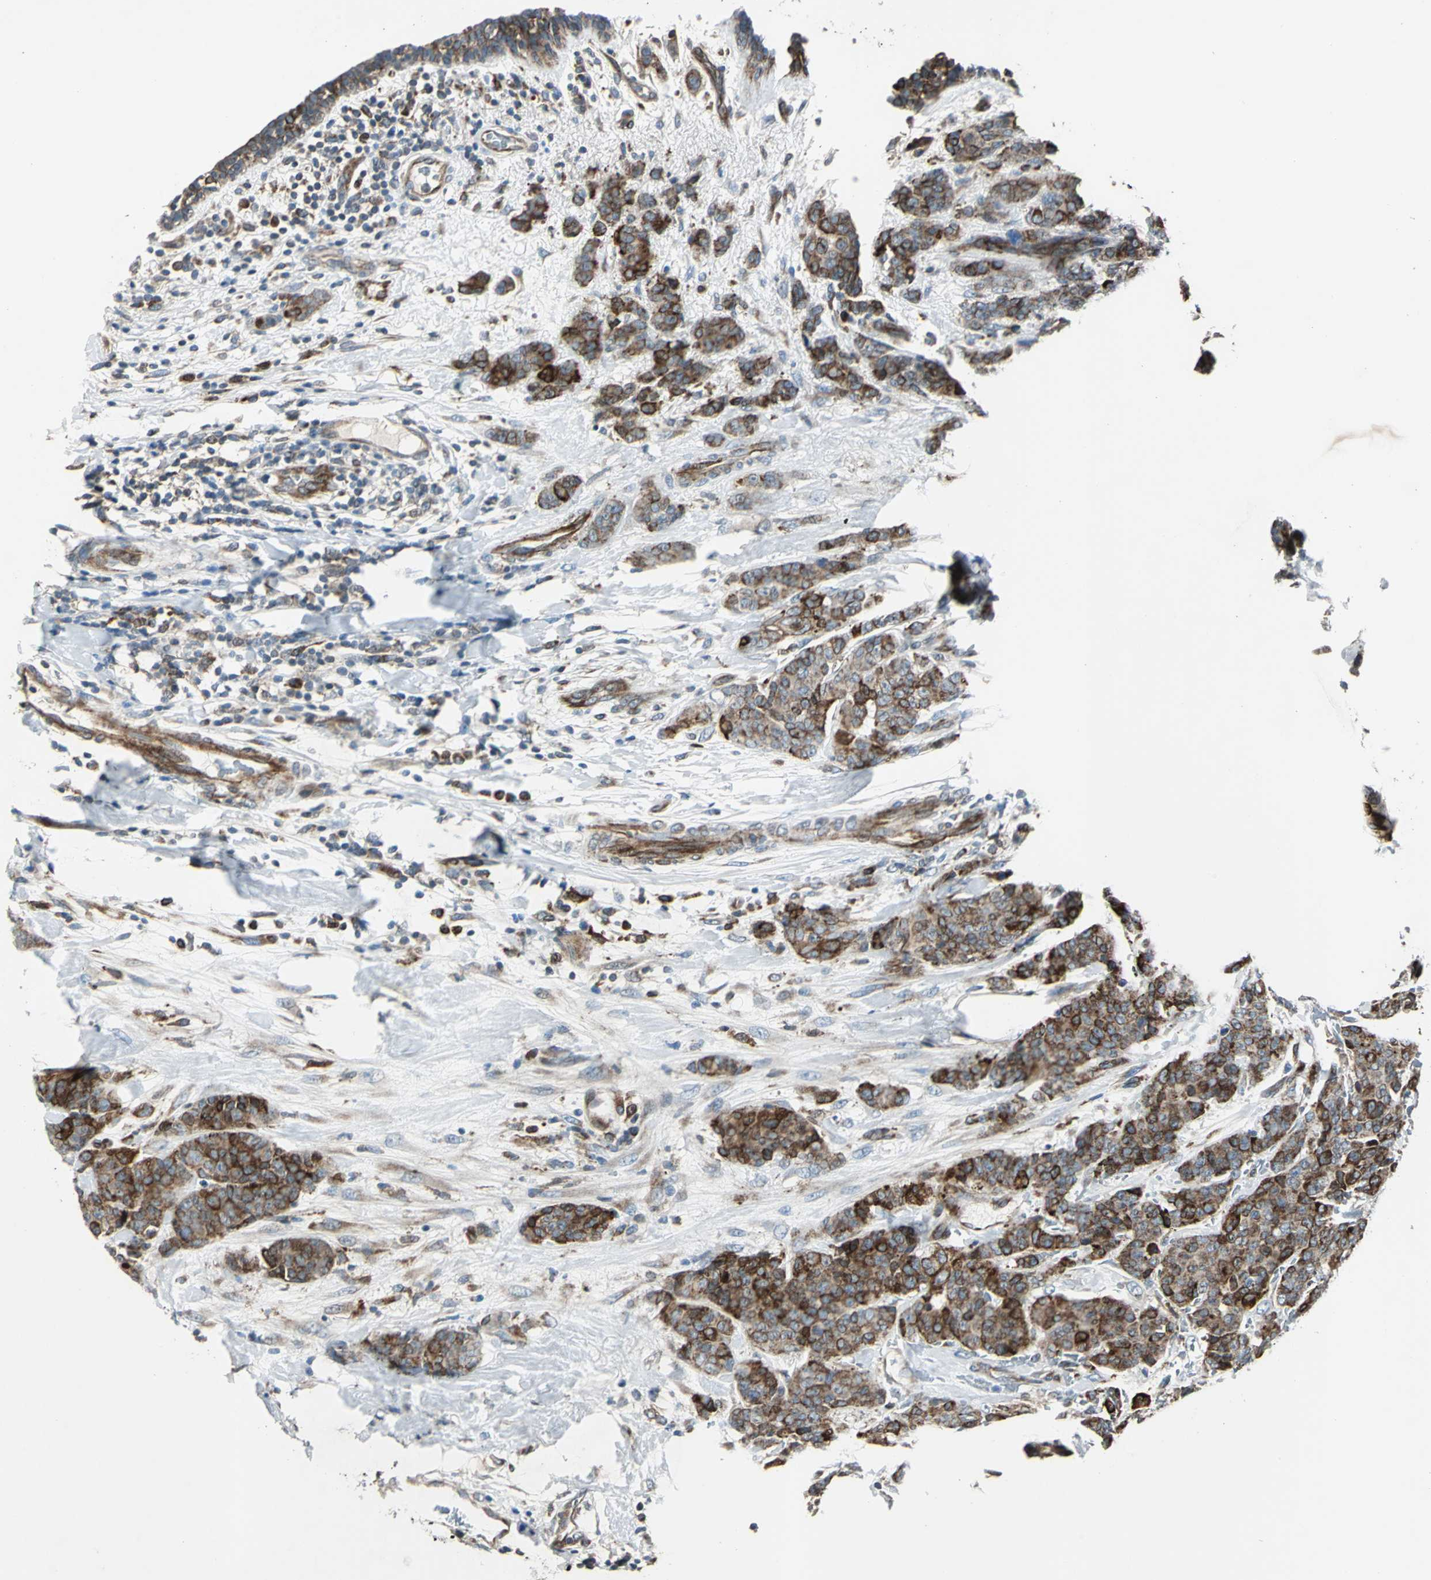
{"staining": {"intensity": "strong", "quantity": ">75%", "location": "cytoplasmic/membranous"}, "tissue": "breast cancer", "cell_type": "Tumor cells", "image_type": "cancer", "snomed": [{"axis": "morphology", "description": "Duct carcinoma"}, {"axis": "topography", "description": "Breast"}], "caption": "Immunohistochemical staining of human intraductal carcinoma (breast) exhibits high levels of strong cytoplasmic/membranous protein expression in about >75% of tumor cells.", "gene": "HTATIP2", "patient": {"sex": "female", "age": 40}}